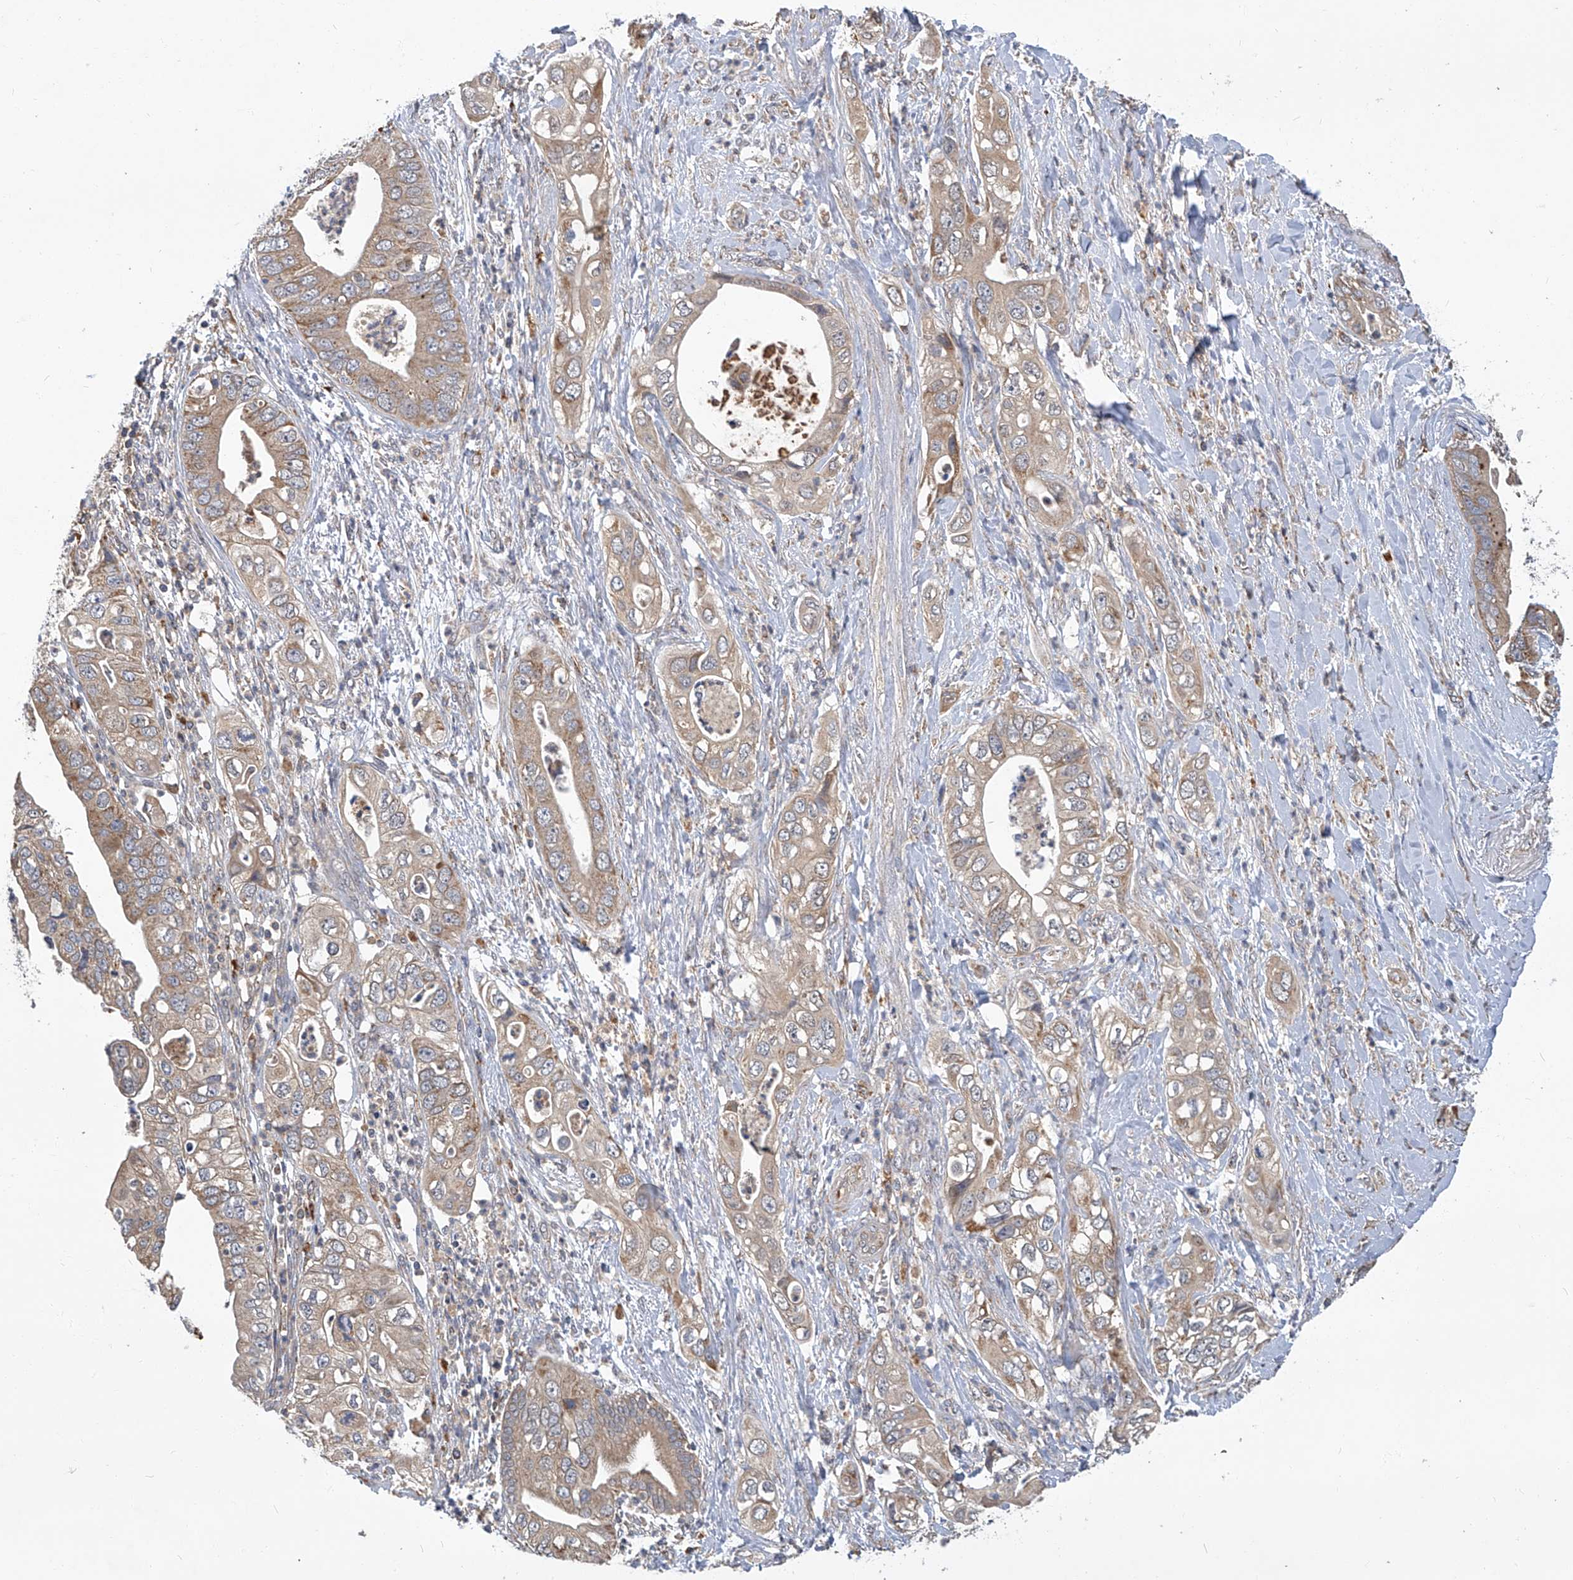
{"staining": {"intensity": "weak", "quantity": ">75%", "location": "cytoplasmic/membranous"}, "tissue": "pancreatic cancer", "cell_type": "Tumor cells", "image_type": "cancer", "snomed": [{"axis": "morphology", "description": "Adenocarcinoma, NOS"}, {"axis": "topography", "description": "Pancreas"}], "caption": "This photomicrograph shows IHC staining of pancreatic cancer (adenocarcinoma), with low weak cytoplasmic/membranous staining in approximately >75% of tumor cells.", "gene": "TNFRSF13B", "patient": {"sex": "female", "age": 78}}